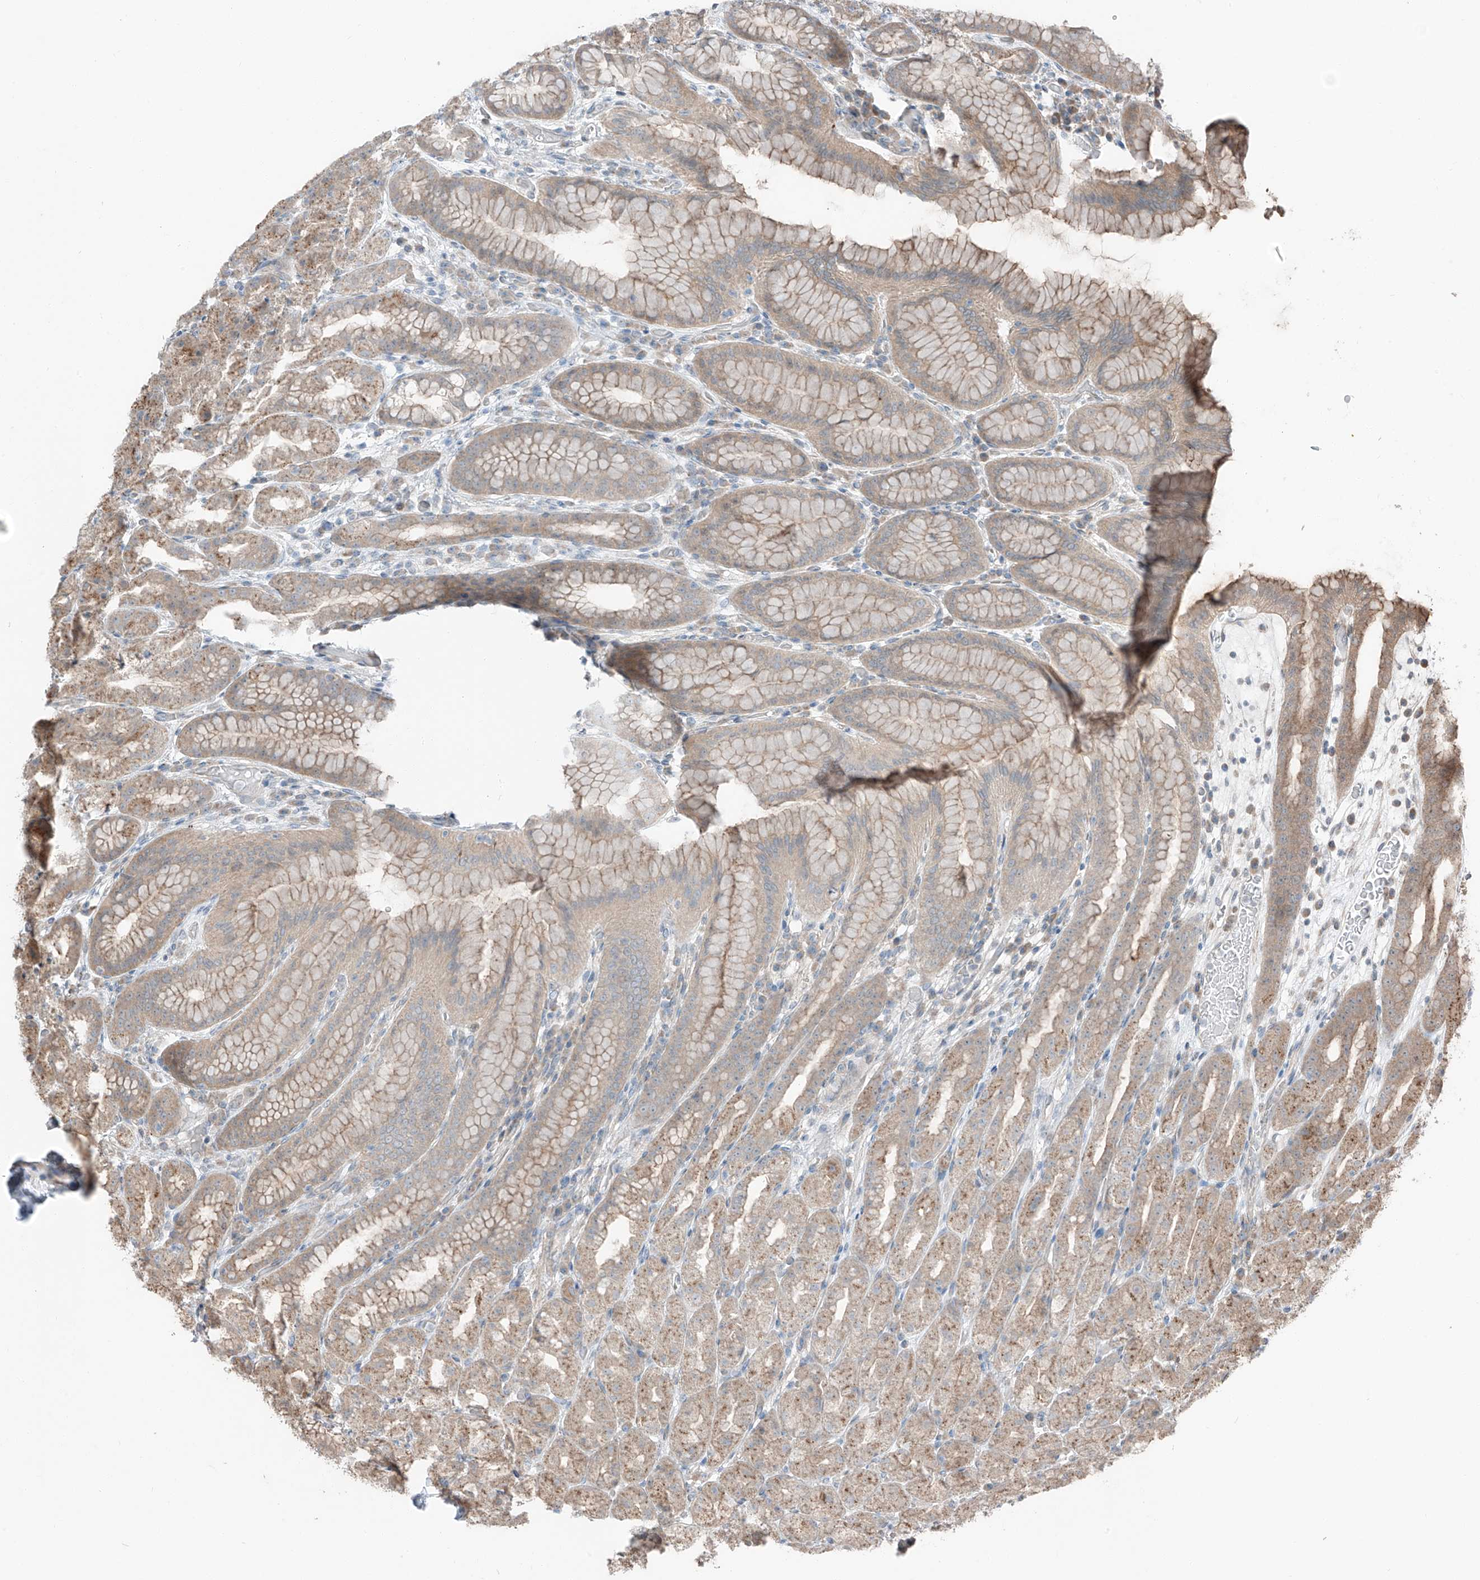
{"staining": {"intensity": "weak", "quantity": ">75%", "location": "cytoplasmic/membranous"}, "tissue": "stomach", "cell_type": "Glandular cells", "image_type": "normal", "snomed": [{"axis": "morphology", "description": "Normal tissue, NOS"}, {"axis": "topography", "description": "Stomach, upper"}], "caption": "Immunohistochemistry (IHC) histopathology image of unremarkable human stomach stained for a protein (brown), which shows low levels of weak cytoplasmic/membranous expression in about >75% of glandular cells.", "gene": "CEP162", "patient": {"sex": "male", "age": 68}}